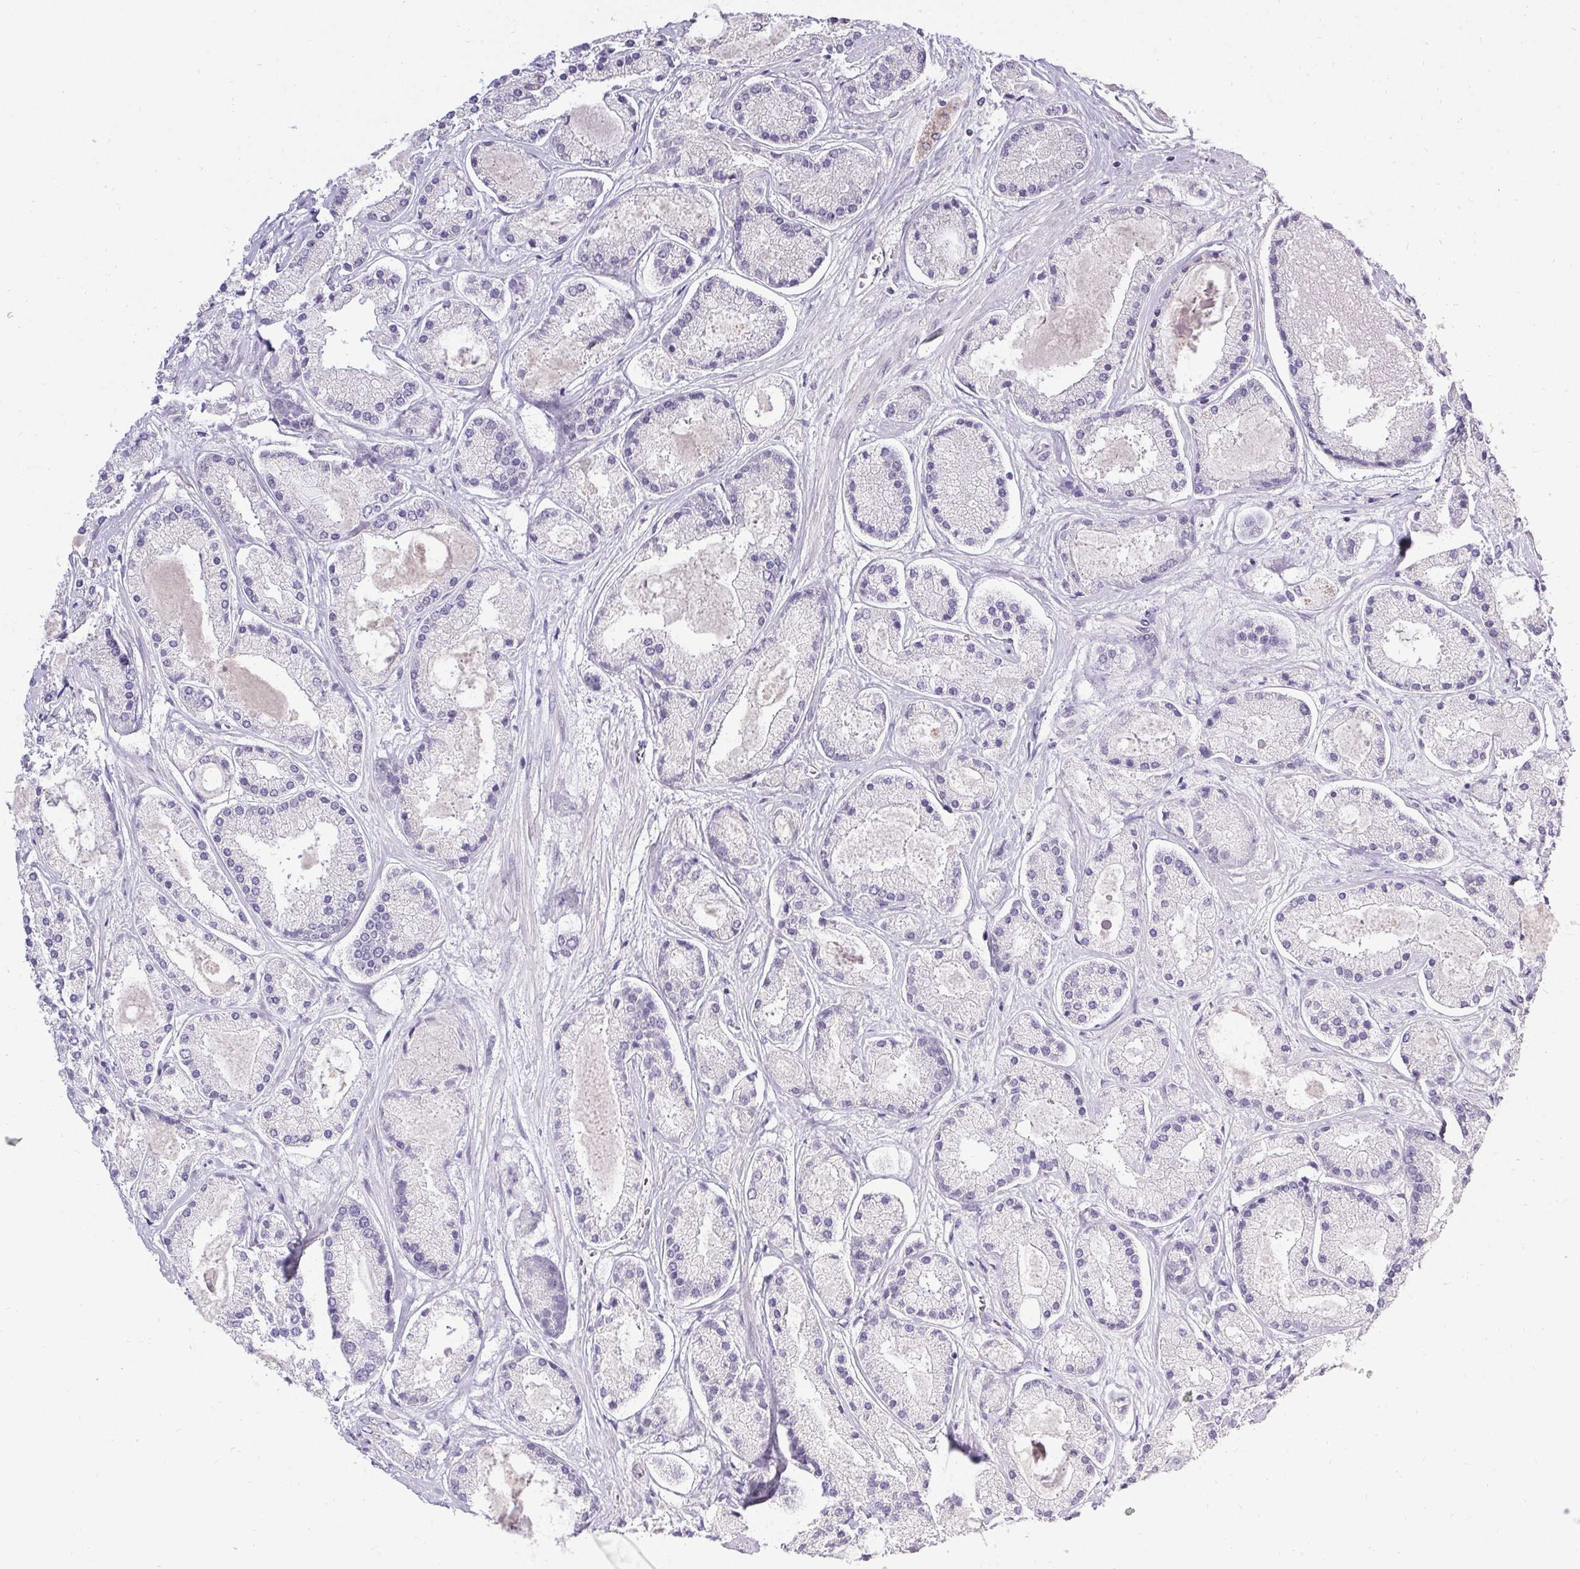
{"staining": {"intensity": "negative", "quantity": "none", "location": "none"}, "tissue": "prostate cancer", "cell_type": "Tumor cells", "image_type": "cancer", "snomed": [{"axis": "morphology", "description": "Adenocarcinoma, High grade"}, {"axis": "topography", "description": "Prostate"}], "caption": "Immunohistochemistry (IHC) of adenocarcinoma (high-grade) (prostate) shows no expression in tumor cells.", "gene": "PMEL", "patient": {"sex": "male", "age": 67}}